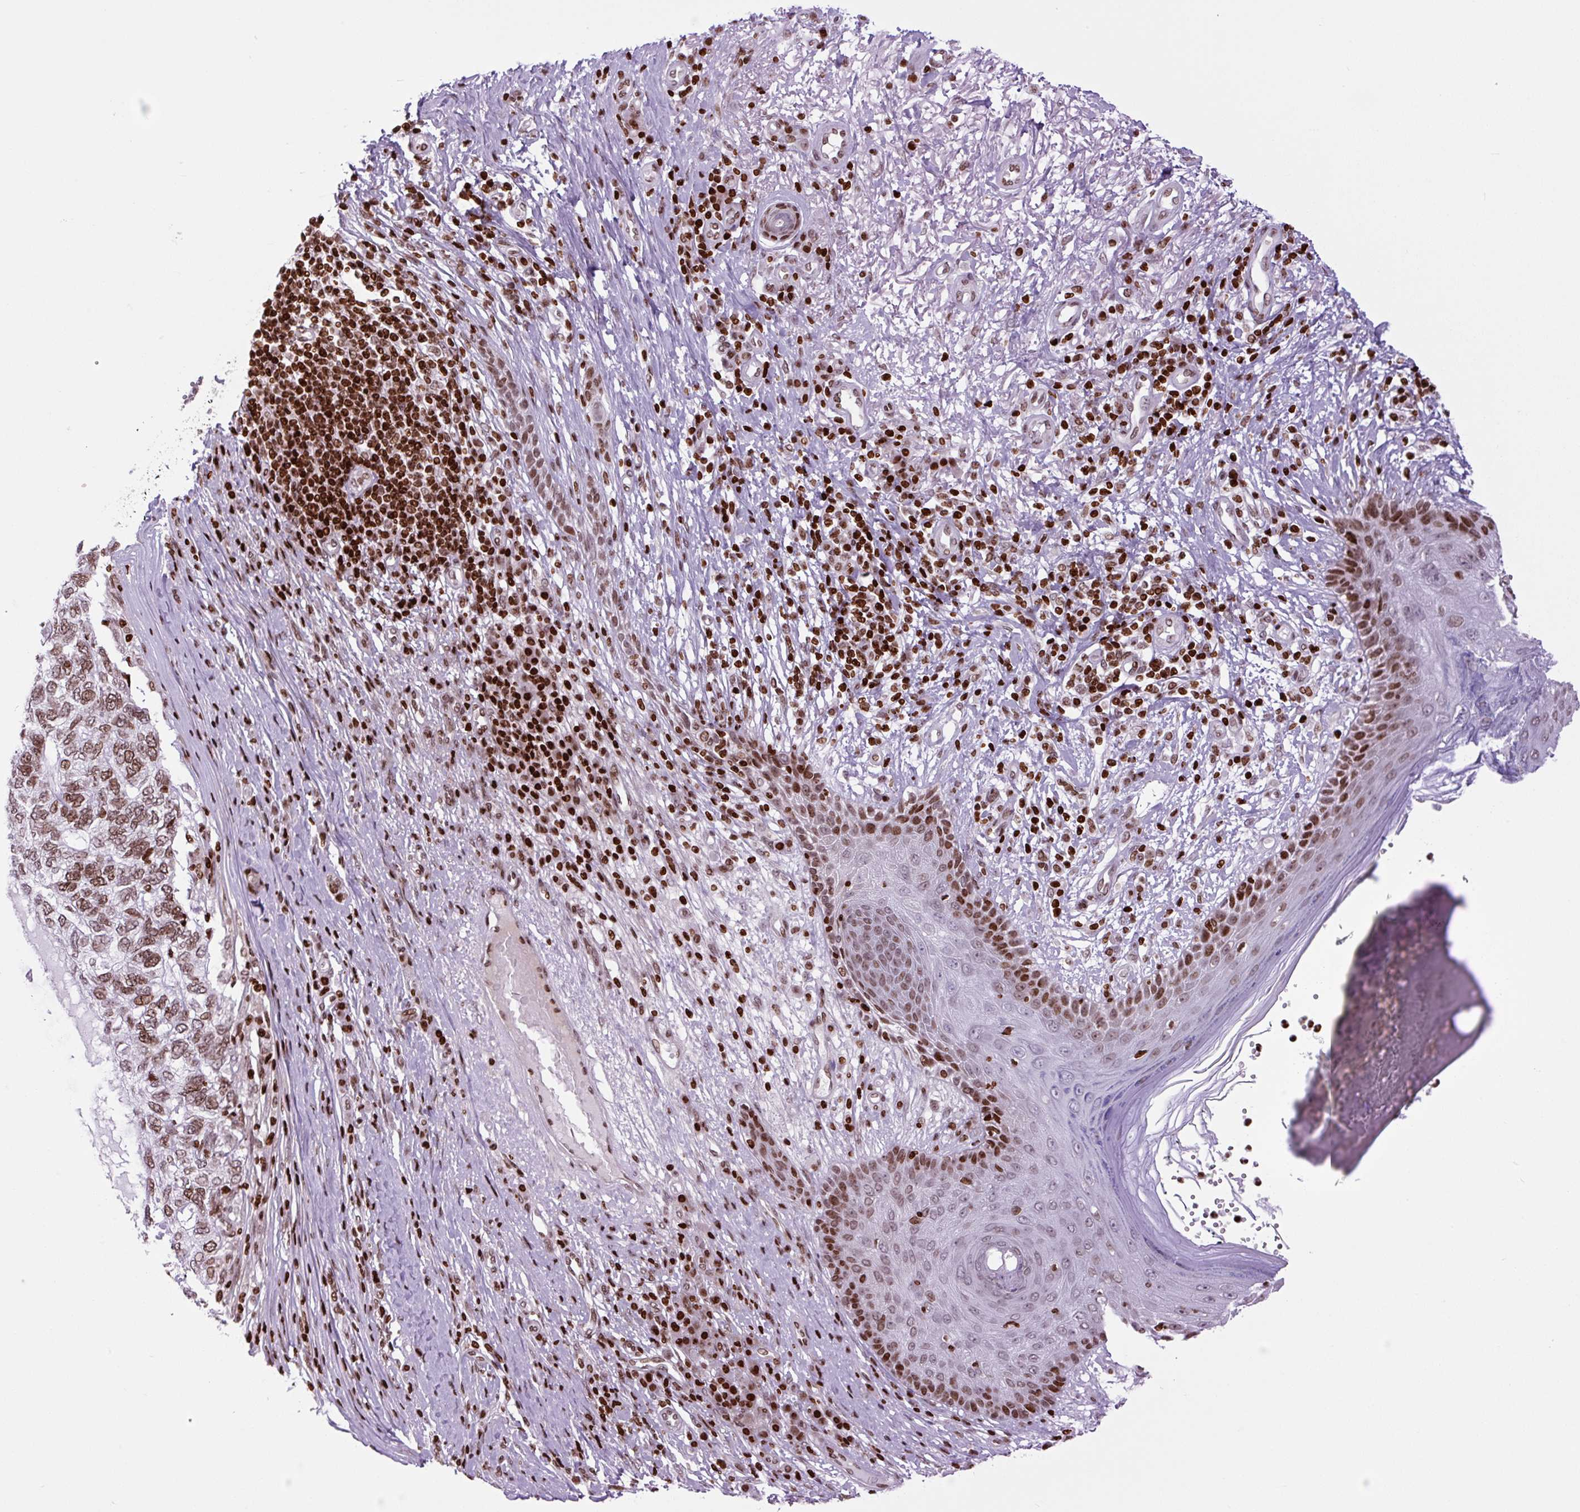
{"staining": {"intensity": "moderate", "quantity": ">75%", "location": "nuclear"}, "tissue": "skin cancer", "cell_type": "Tumor cells", "image_type": "cancer", "snomed": [{"axis": "morphology", "description": "Basal cell carcinoma"}, {"axis": "topography", "description": "Skin"}], "caption": "A medium amount of moderate nuclear positivity is seen in about >75% of tumor cells in skin cancer tissue.", "gene": "H1-3", "patient": {"sex": "female", "age": 65}}